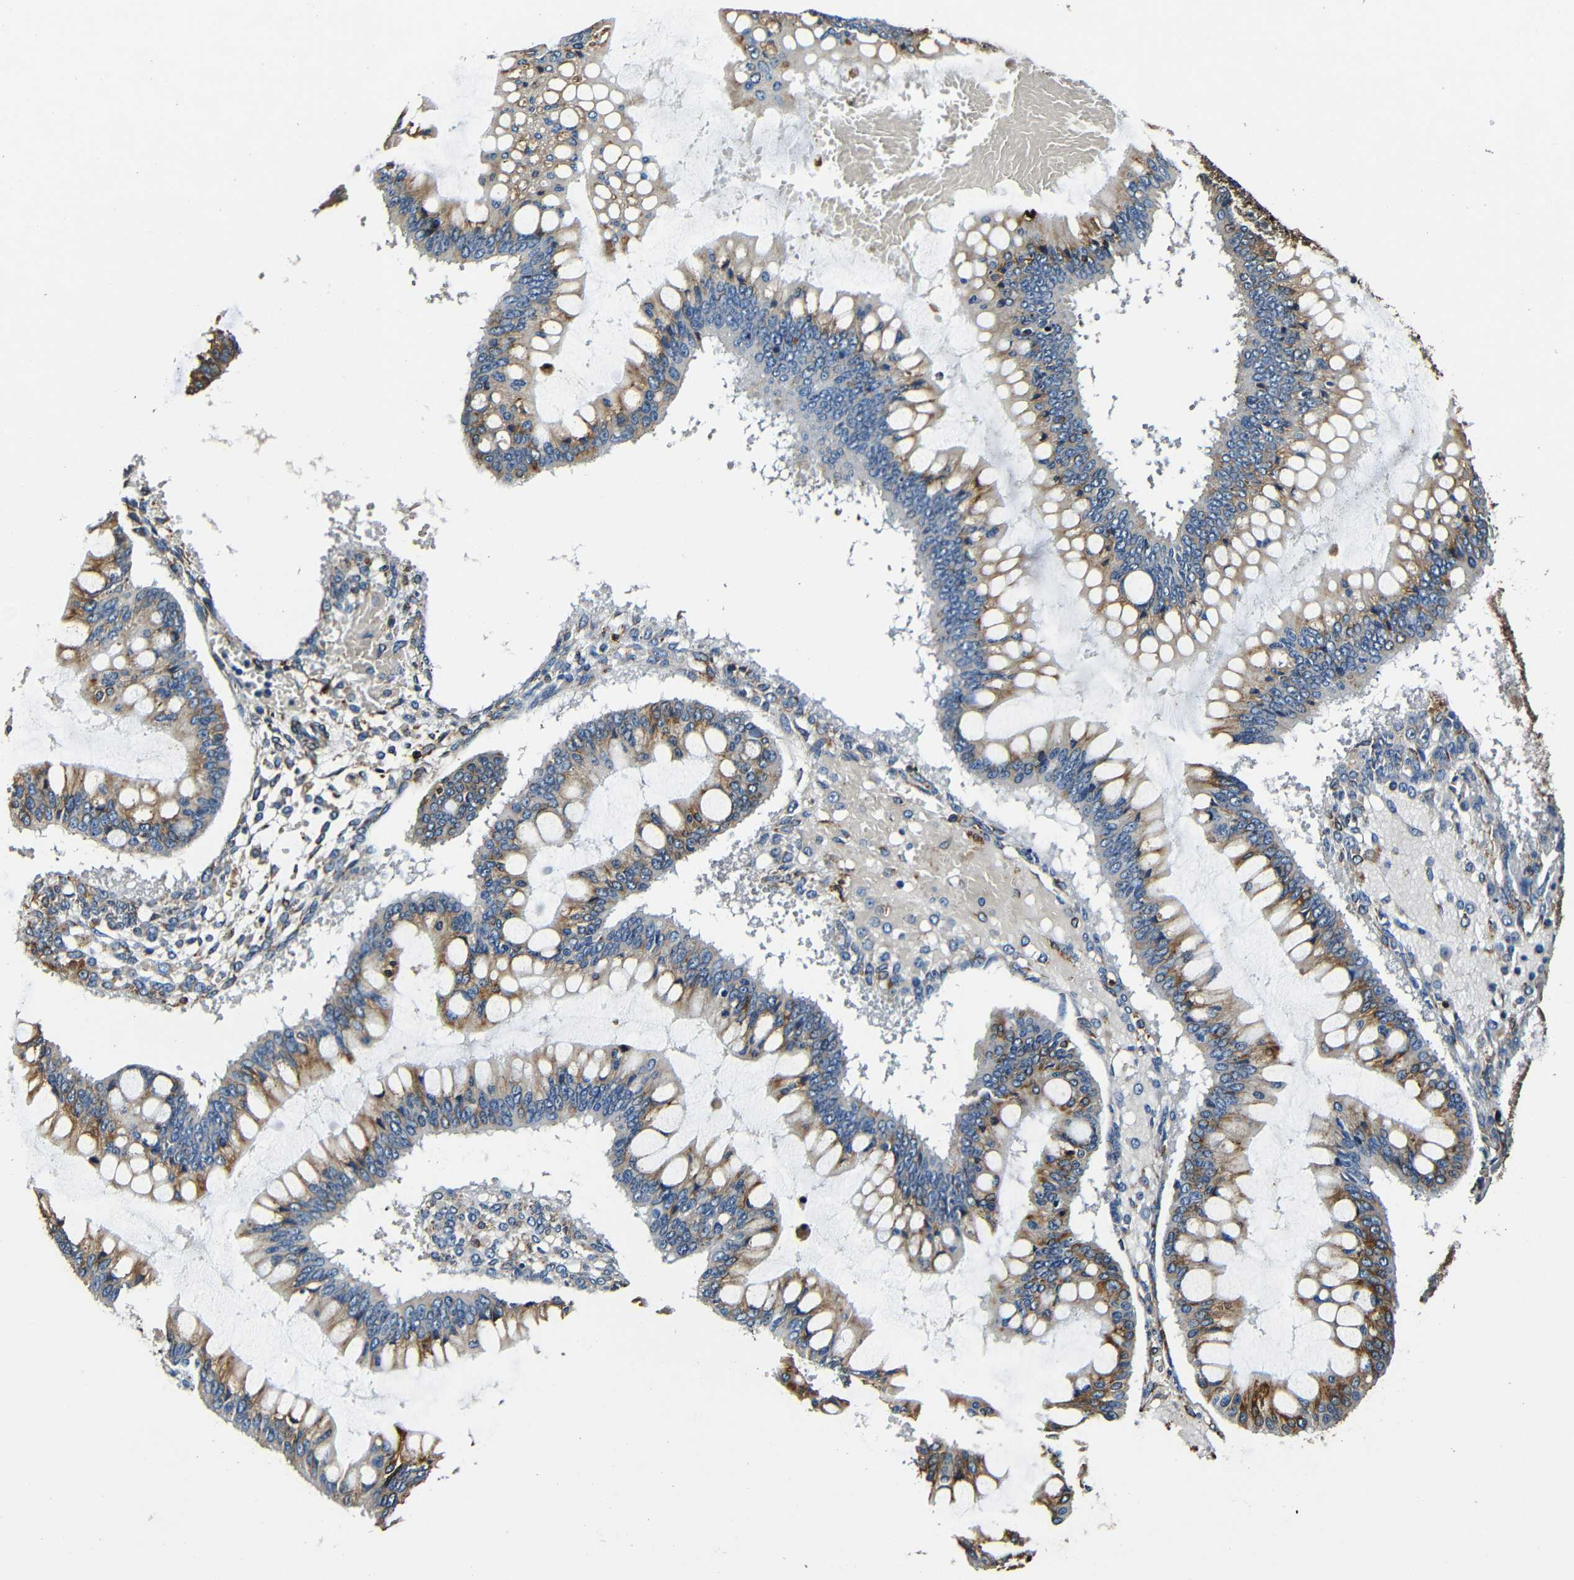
{"staining": {"intensity": "moderate", "quantity": "25%-75%", "location": "cytoplasmic/membranous"}, "tissue": "ovarian cancer", "cell_type": "Tumor cells", "image_type": "cancer", "snomed": [{"axis": "morphology", "description": "Cystadenocarcinoma, mucinous, NOS"}, {"axis": "topography", "description": "Ovary"}], "caption": "IHC histopathology image of ovarian cancer stained for a protein (brown), which demonstrates medium levels of moderate cytoplasmic/membranous expression in approximately 25%-75% of tumor cells.", "gene": "RRBP1", "patient": {"sex": "female", "age": 73}}